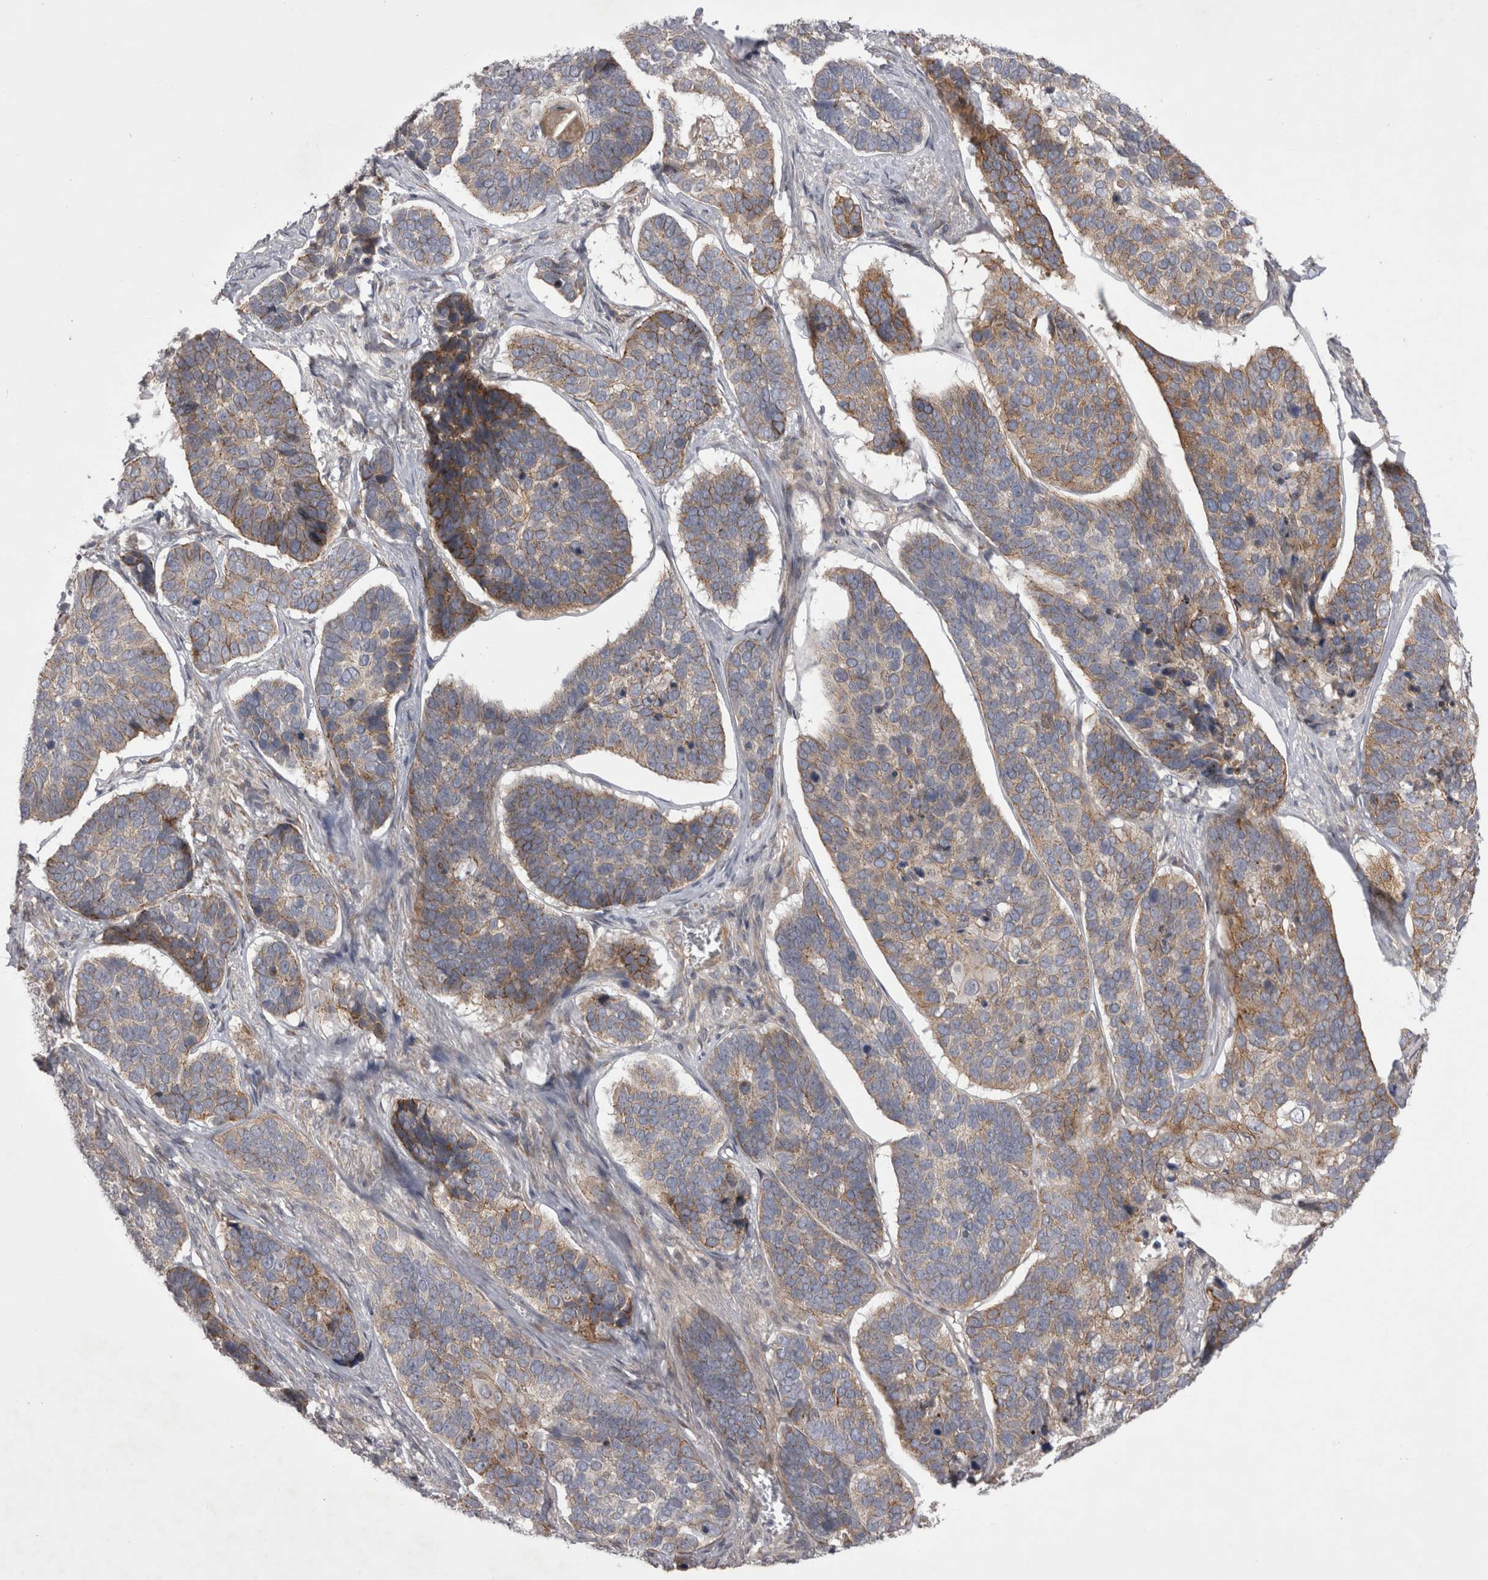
{"staining": {"intensity": "moderate", "quantity": "25%-75%", "location": "cytoplasmic/membranous"}, "tissue": "skin cancer", "cell_type": "Tumor cells", "image_type": "cancer", "snomed": [{"axis": "morphology", "description": "Basal cell carcinoma"}, {"axis": "topography", "description": "Skin"}], "caption": "This histopathology image demonstrates IHC staining of human basal cell carcinoma (skin), with medium moderate cytoplasmic/membranous expression in about 25%-75% of tumor cells.", "gene": "NENF", "patient": {"sex": "male", "age": 62}}